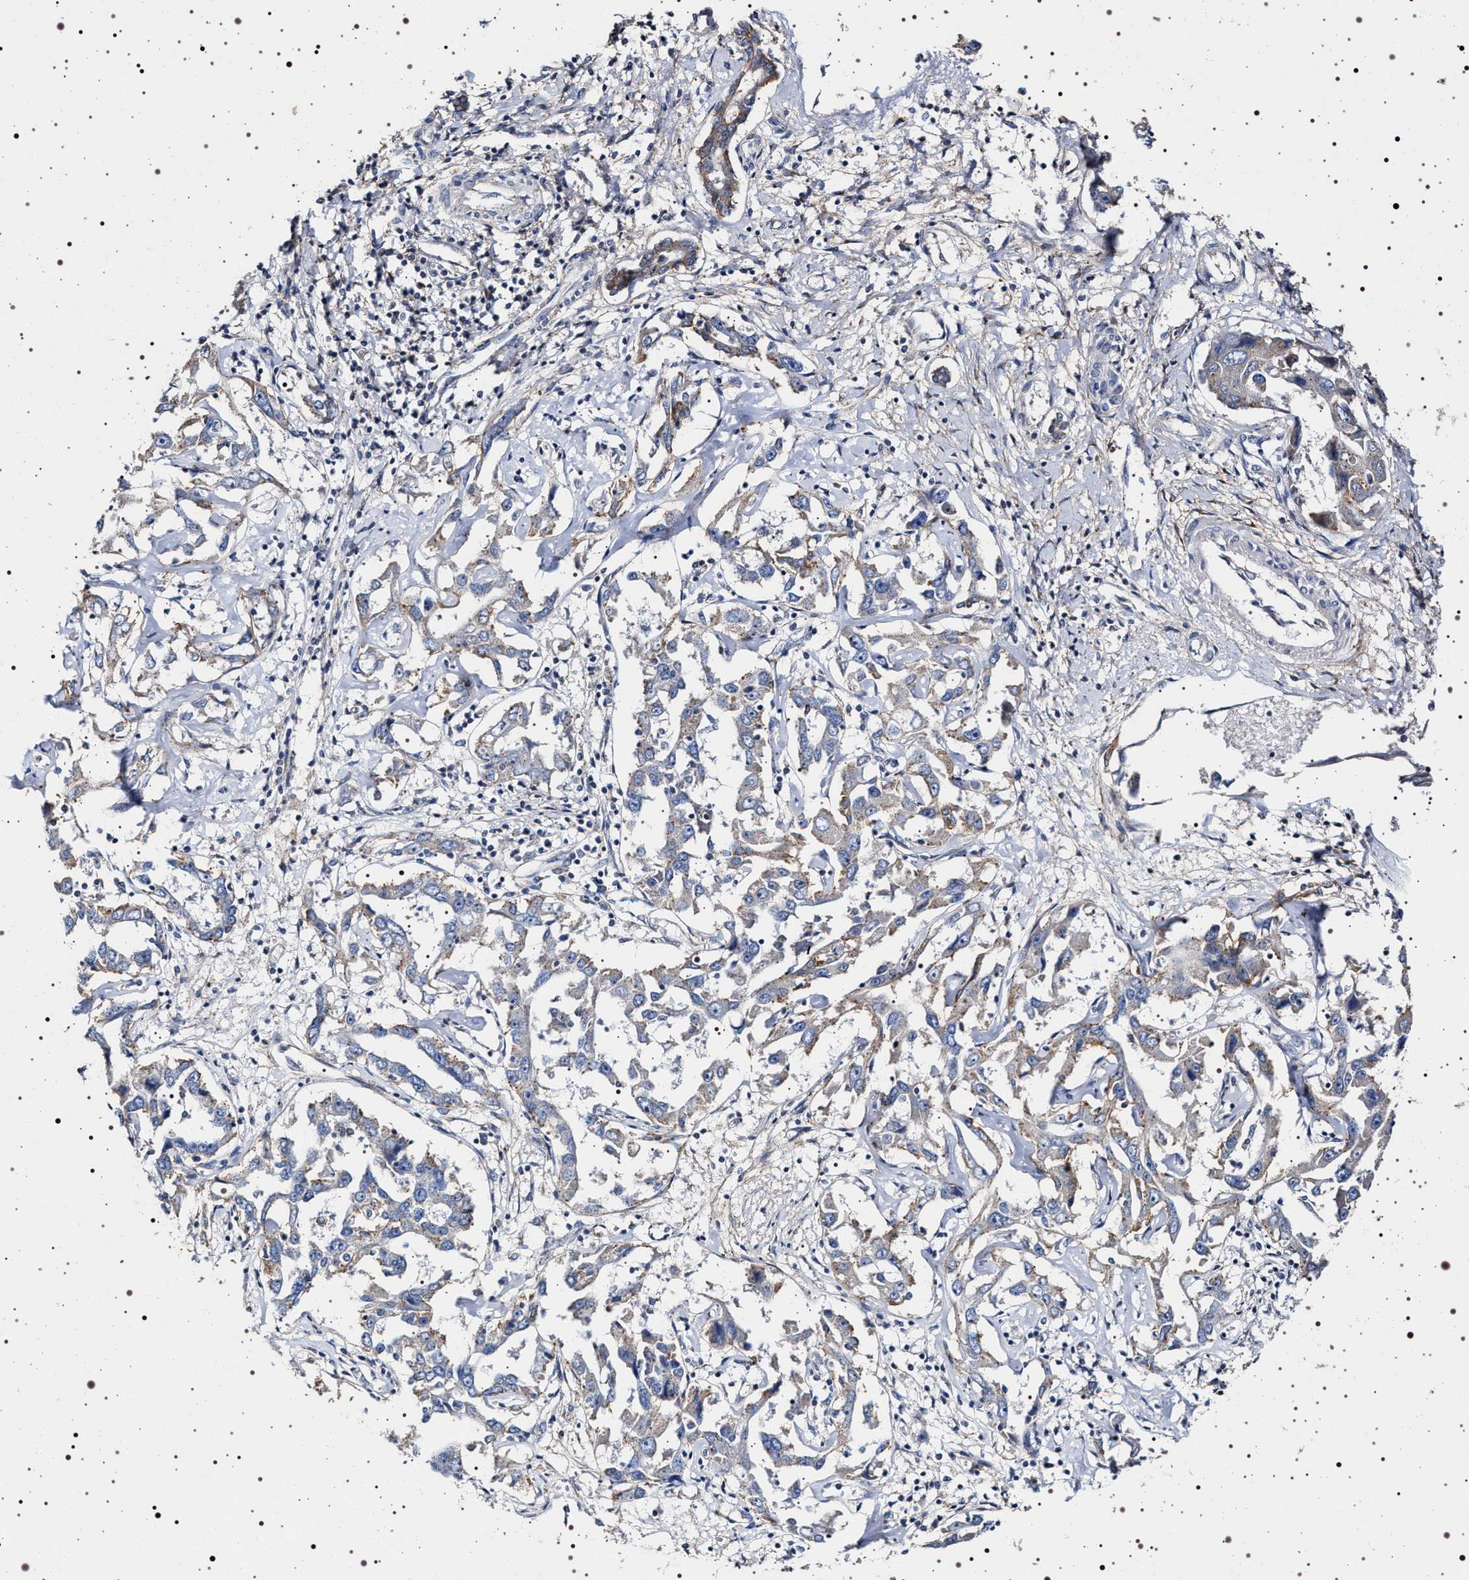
{"staining": {"intensity": "weak", "quantity": "<25%", "location": "cytoplasmic/membranous"}, "tissue": "liver cancer", "cell_type": "Tumor cells", "image_type": "cancer", "snomed": [{"axis": "morphology", "description": "Cholangiocarcinoma"}, {"axis": "topography", "description": "Liver"}], "caption": "Human liver cholangiocarcinoma stained for a protein using immunohistochemistry (IHC) shows no staining in tumor cells.", "gene": "NAALADL2", "patient": {"sex": "male", "age": 59}}